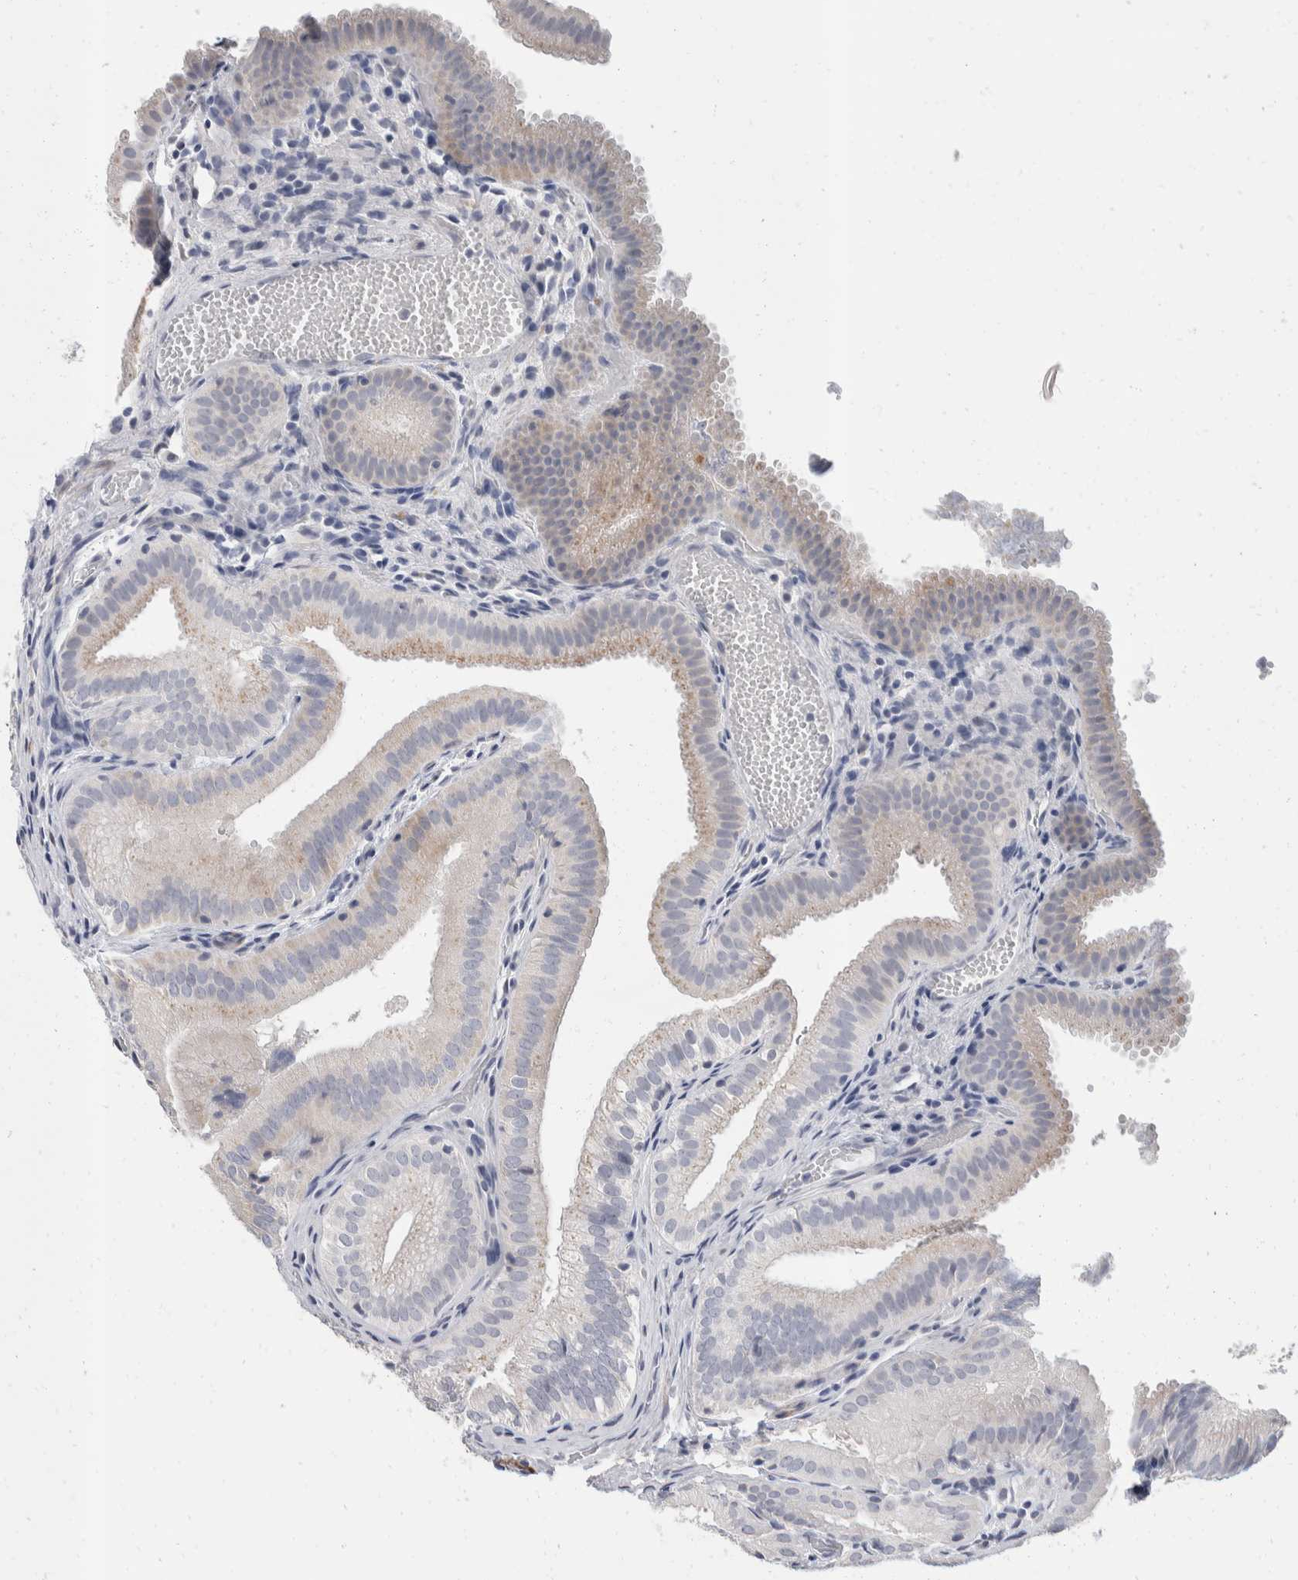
{"staining": {"intensity": "weak", "quantity": "<25%", "location": "cytoplasmic/membranous"}, "tissue": "gallbladder", "cell_type": "Glandular cells", "image_type": "normal", "snomed": [{"axis": "morphology", "description": "Normal tissue, NOS"}, {"axis": "topography", "description": "Gallbladder"}], "caption": "IHC photomicrograph of unremarkable gallbladder: human gallbladder stained with DAB displays no significant protein staining in glandular cells.", "gene": "CATSPERD", "patient": {"sex": "female", "age": 30}}